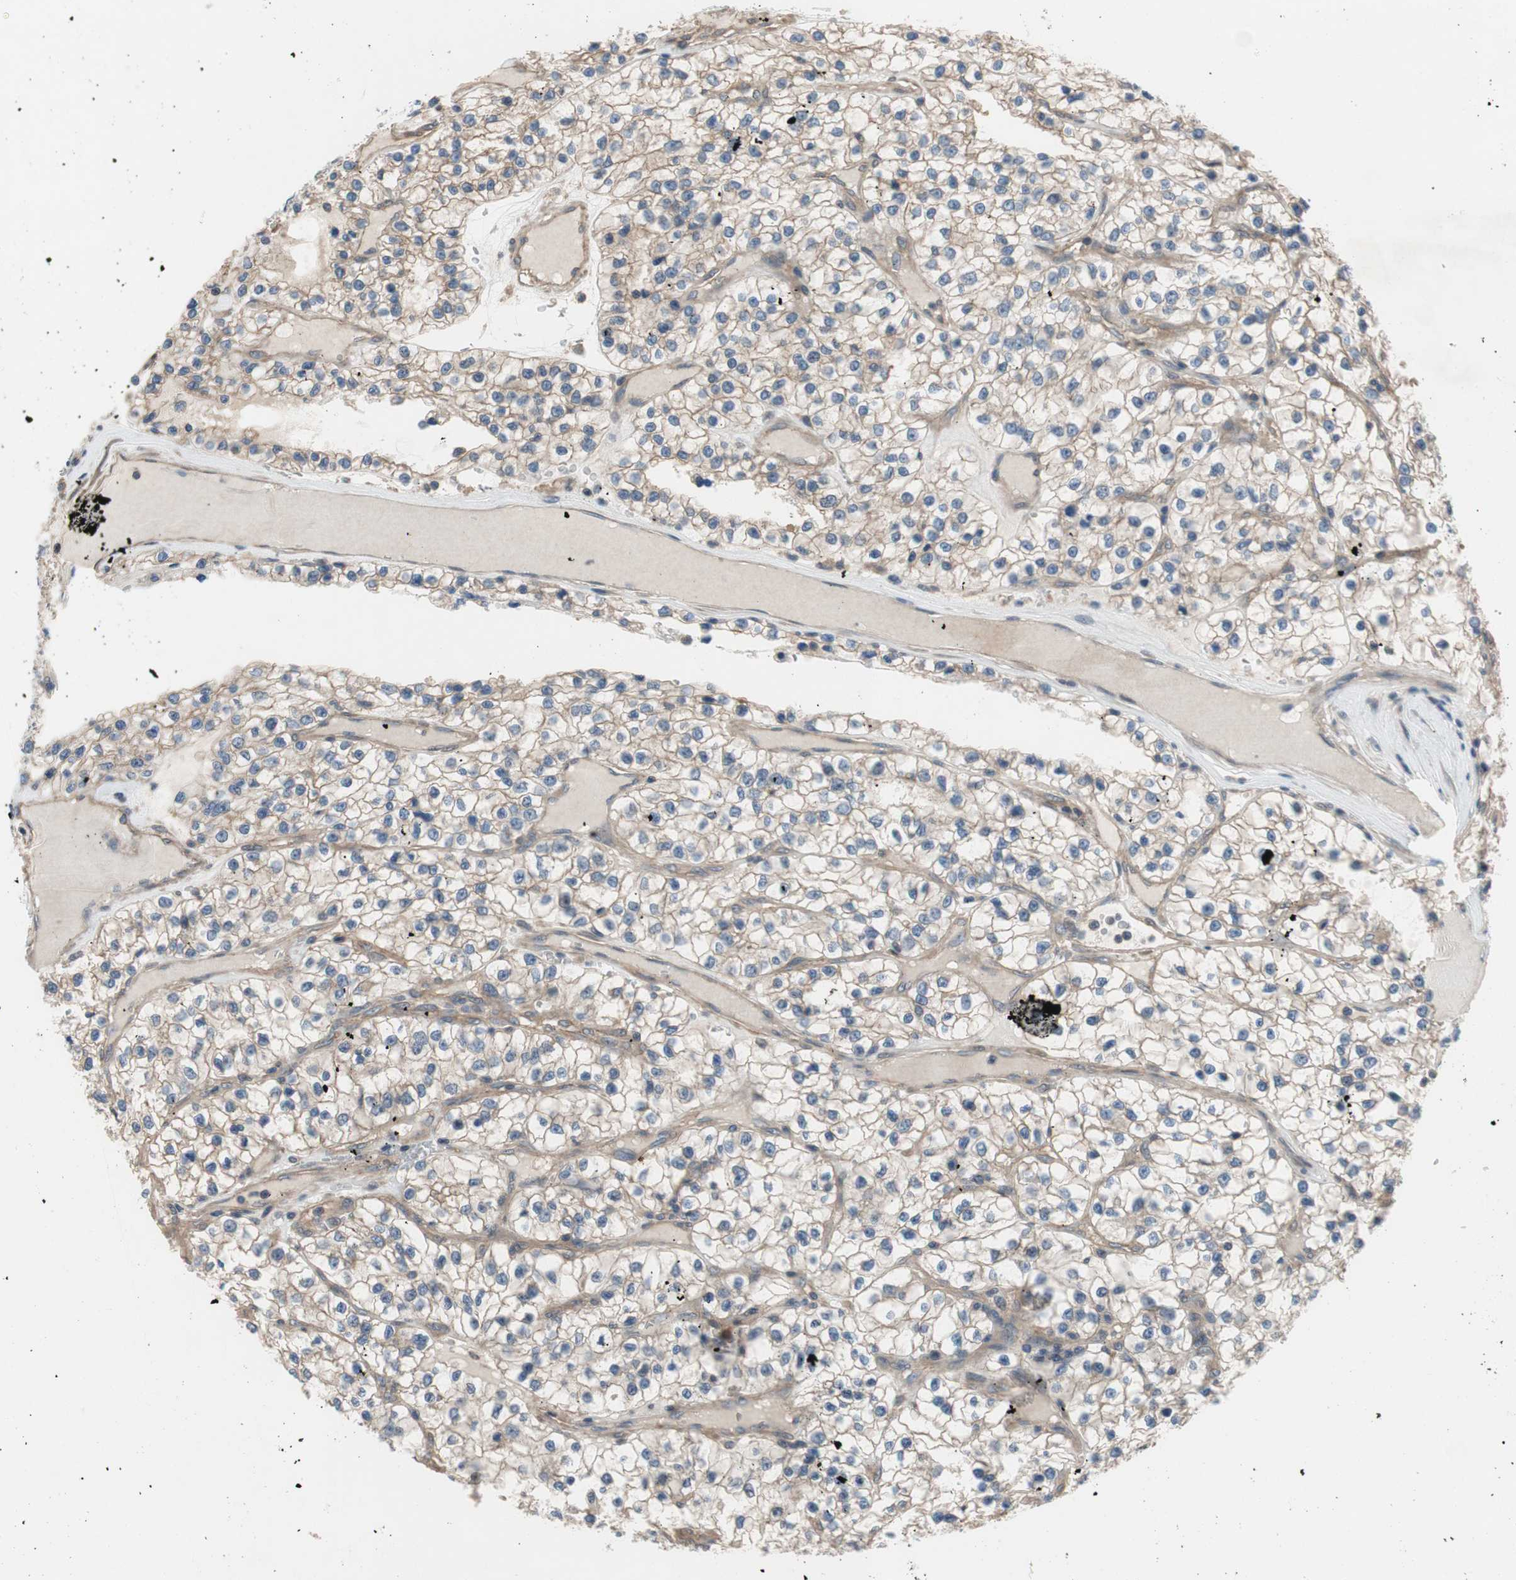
{"staining": {"intensity": "weak", "quantity": ">75%", "location": "cytoplasmic/membranous"}, "tissue": "renal cancer", "cell_type": "Tumor cells", "image_type": "cancer", "snomed": [{"axis": "morphology", "description": "Adenocarcinoma, NOS"}, {"axis": "topography", "description": "Kidney"}], "caption": "Tumor cells show low levels of weak cytoplasmic/membranous staining in approximately >75% of cells in renal cancer.", "gene": "CALML3", "patient": {"sex": "female", "age": 57}}